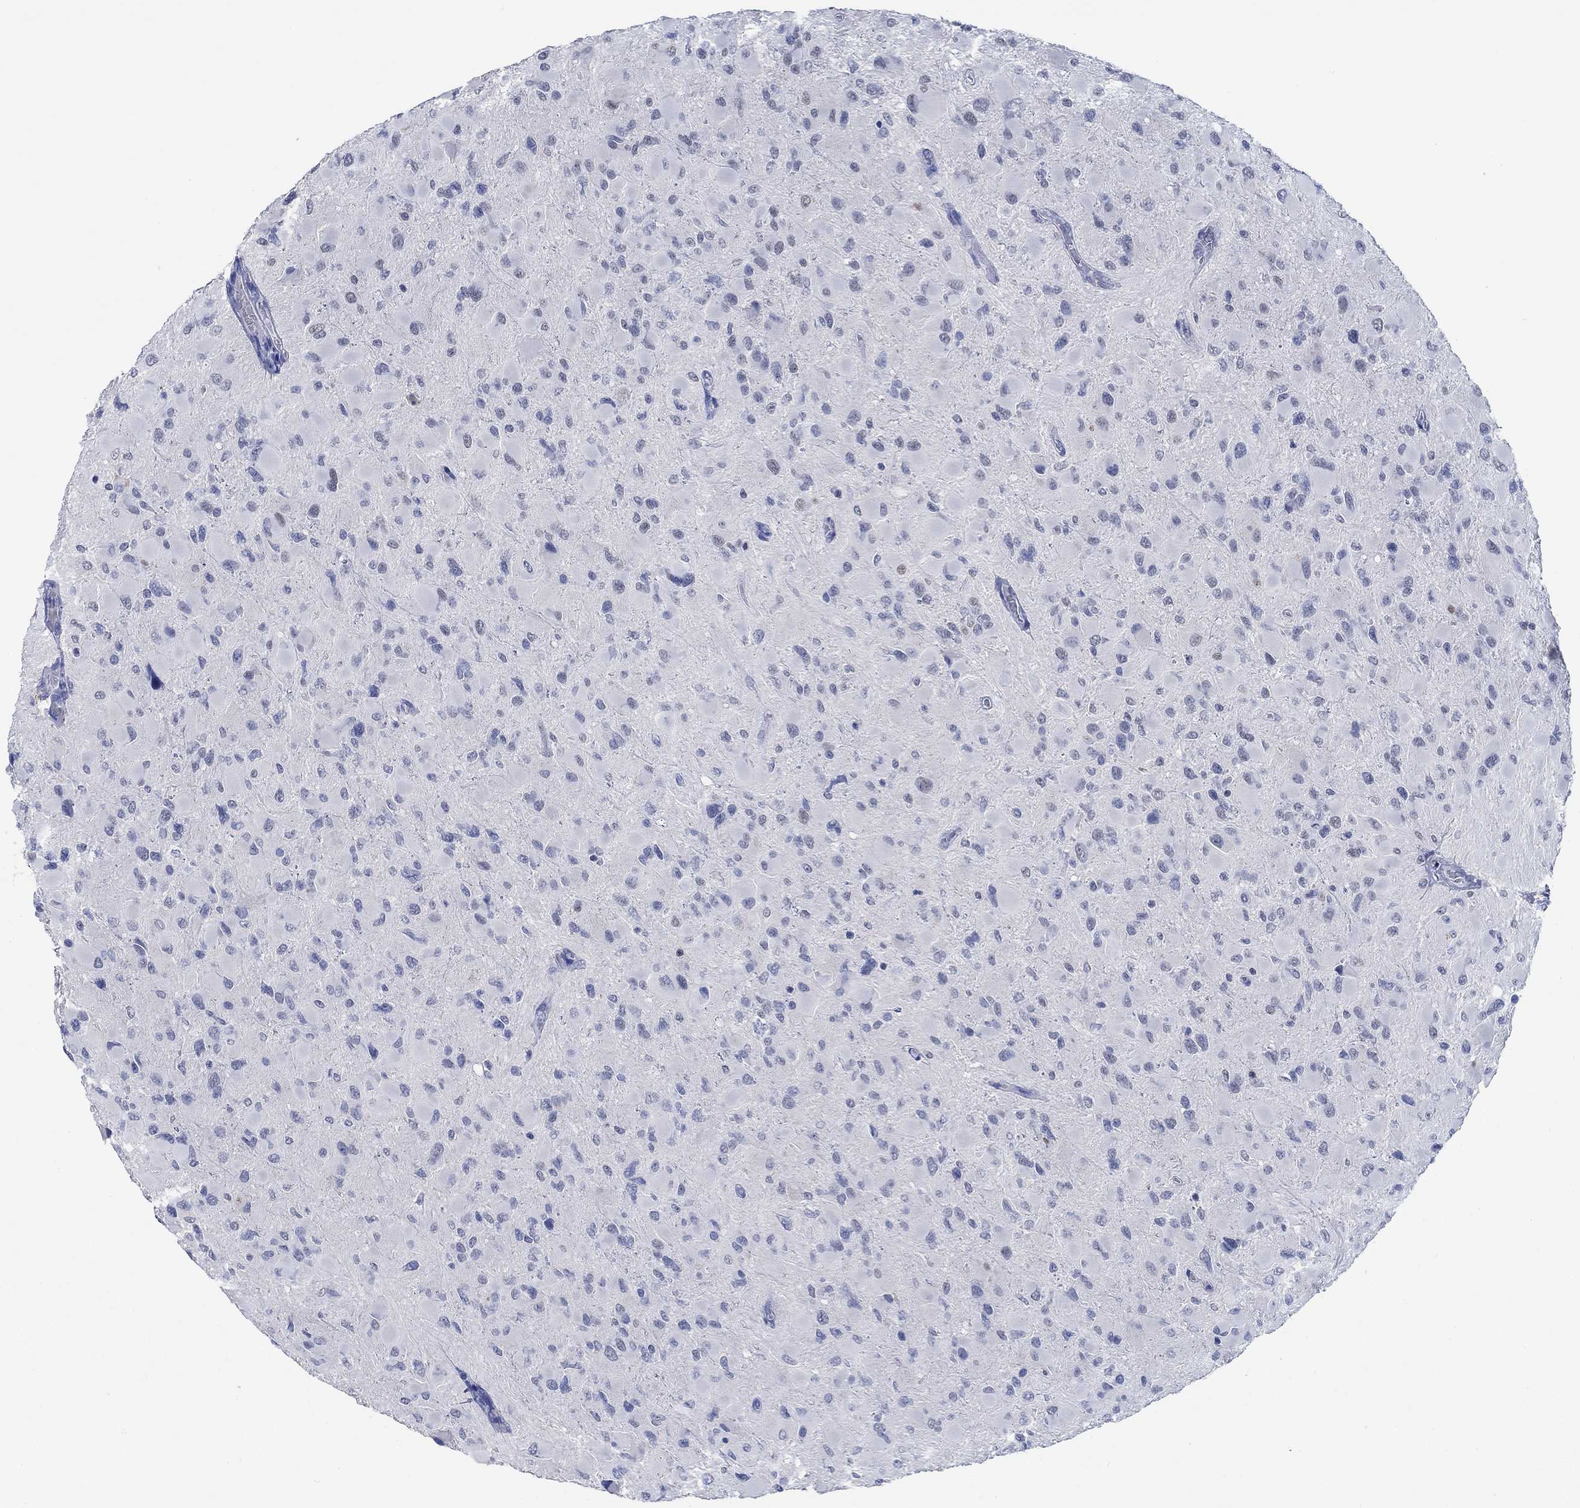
{"staining": {"intensity": "negative", "quantity": "none", "location": "none"}, "tissue": "glioma", "cell_type": "Tumor cells", "image_type": "cancer", "snomed": [{"axis": "morphology", "description": "Glioma, malignant, High grade"}, {"axis": "topography", "description": "Cerebral cortex"}], "caption": "The photomicrograph reveals no staining of tumor cells in malignant high-grade glioma.", "gene": "PPP1R17", "patient": {"sex": "female", "age": 36}}